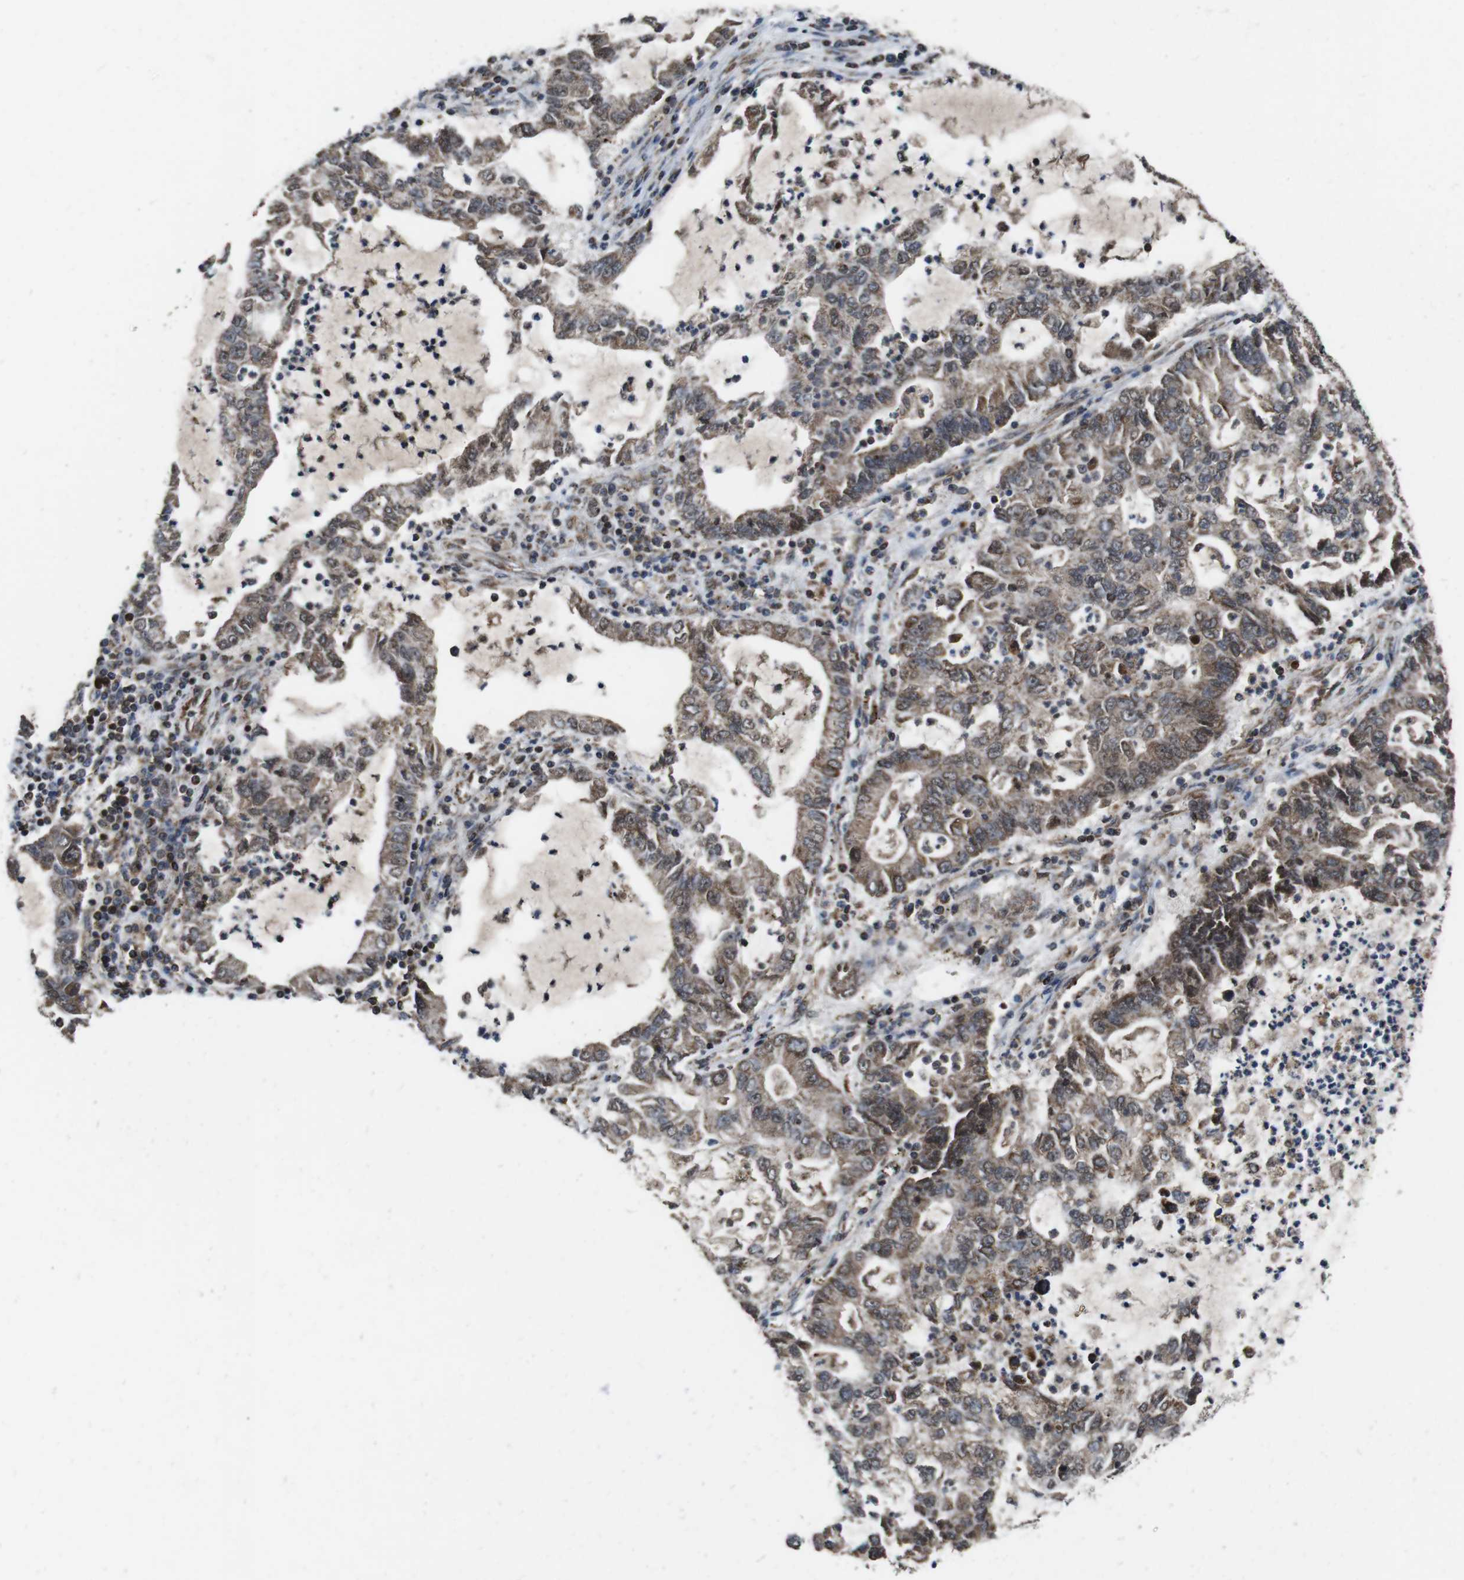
{"staining": {"intensity": "weak", "quantity": ">75%", "location": "cytoplasmic/membranous"}, "tissue": "lung cancer", "cell_type": "Tumor cells", "image_type": "cancer", "snomed": [{"axis": "morphology", "description": "Adenocarcinoma, NOS"}, {"axis": "topography", "description": "Lung"}], "caption": "Brown immunohistochemical staining in lung adenocarcinoma displays weak cytoplasmic/membranous expression in approximately >75% of tumor cells. Nuclei are stained in blue.", "gene": "HK1", "patient": {"sex": "female", "age": 51}}